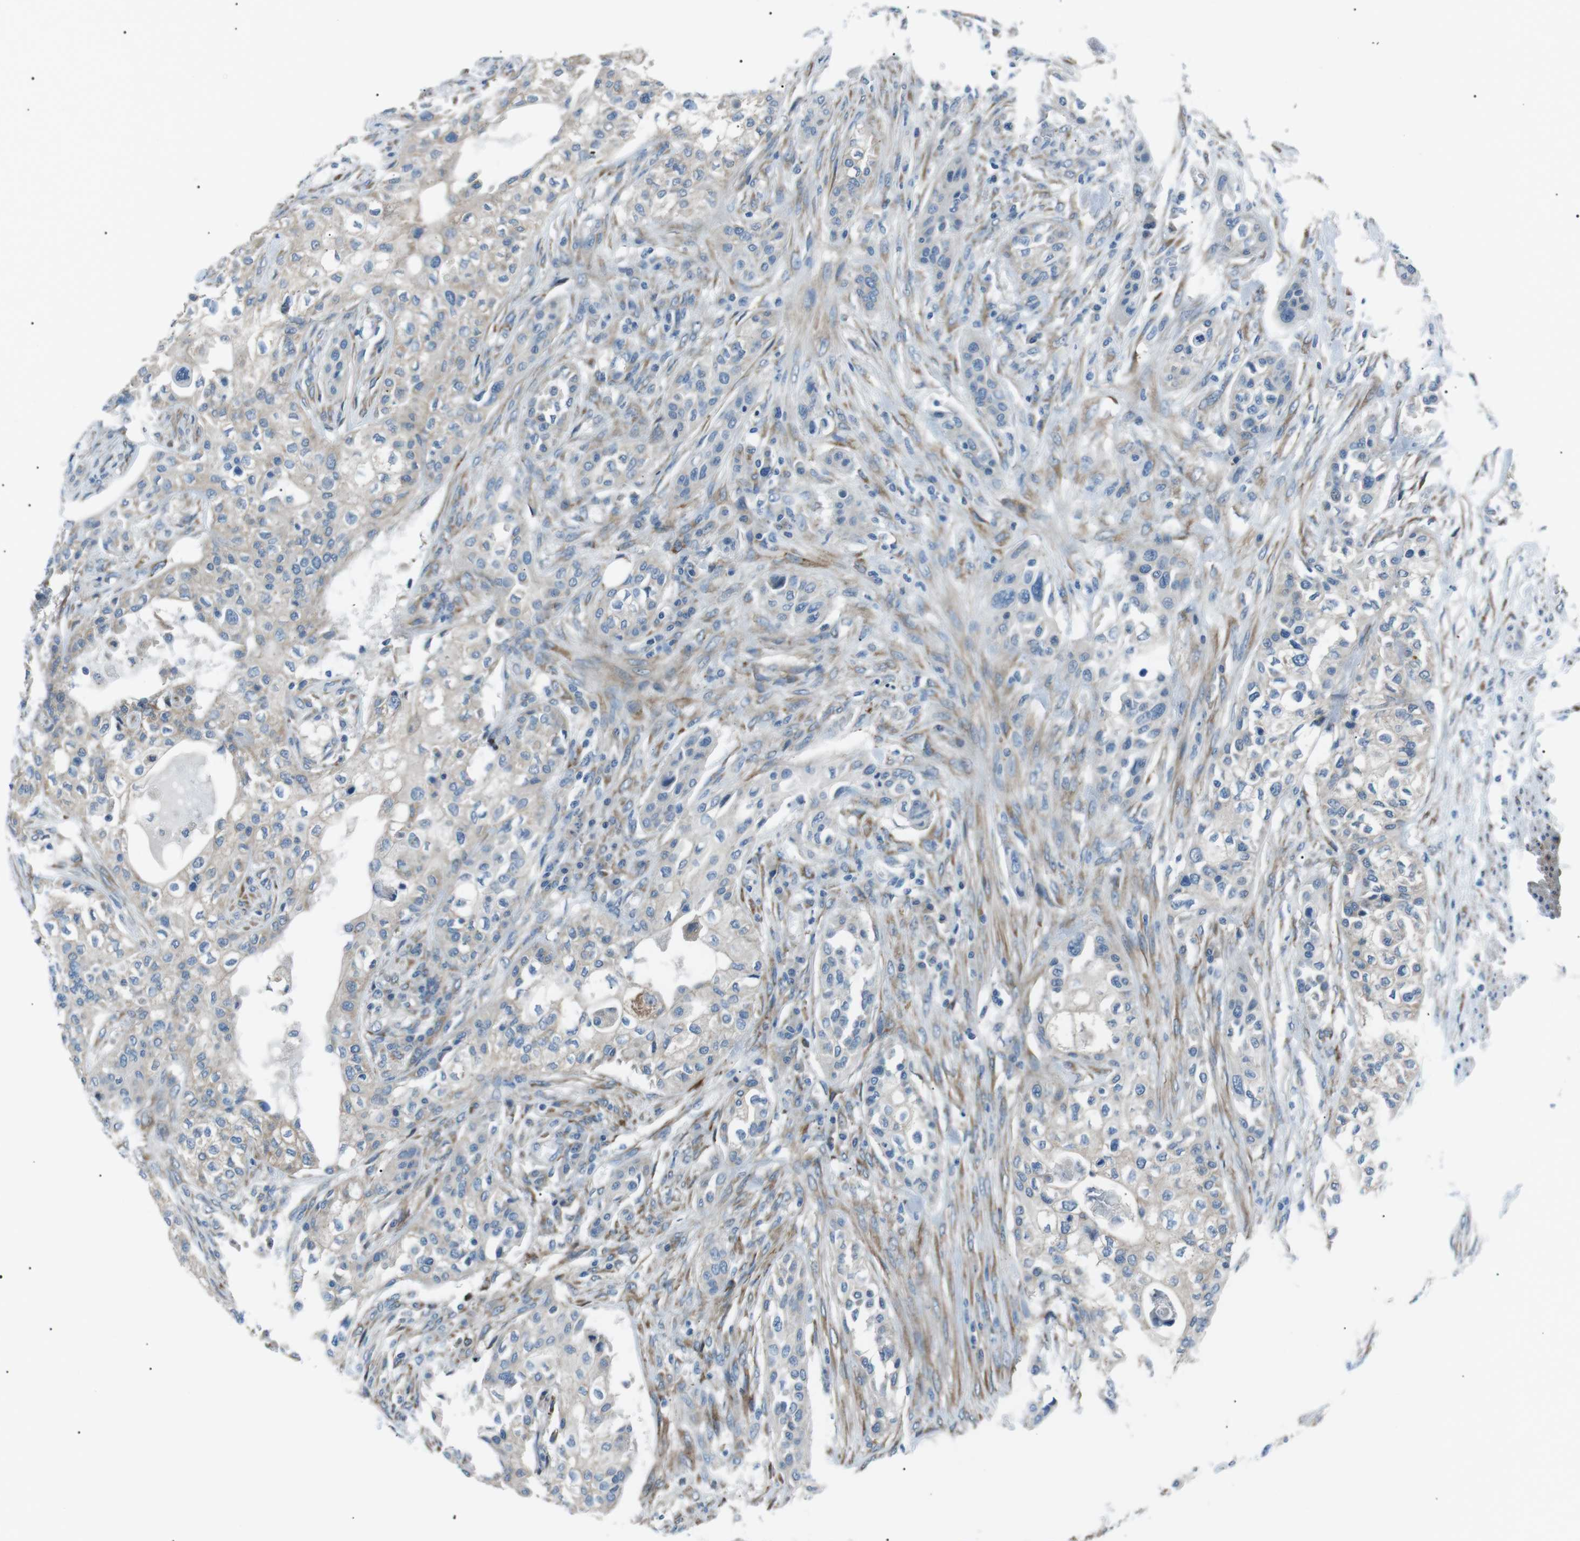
{"staining": {"intensity": "negative", "quantity": "none", "location": "none"}, "tissue": "urothelial cancer", "cell_type": "Tumor cells", "image_type": "cancer", "snomed": [{"axis": "morphology", "description": "Urothelial carcinoma, High grade"}, {"axis": "topography", "description": "Urinary bladder"}], "caption": "Human urothelial cancer stained for a protein using IHC exhibits no positivity in tumor cells.", "gene": "MTARC2", "patient": {"sex": "male", "age": 74}}